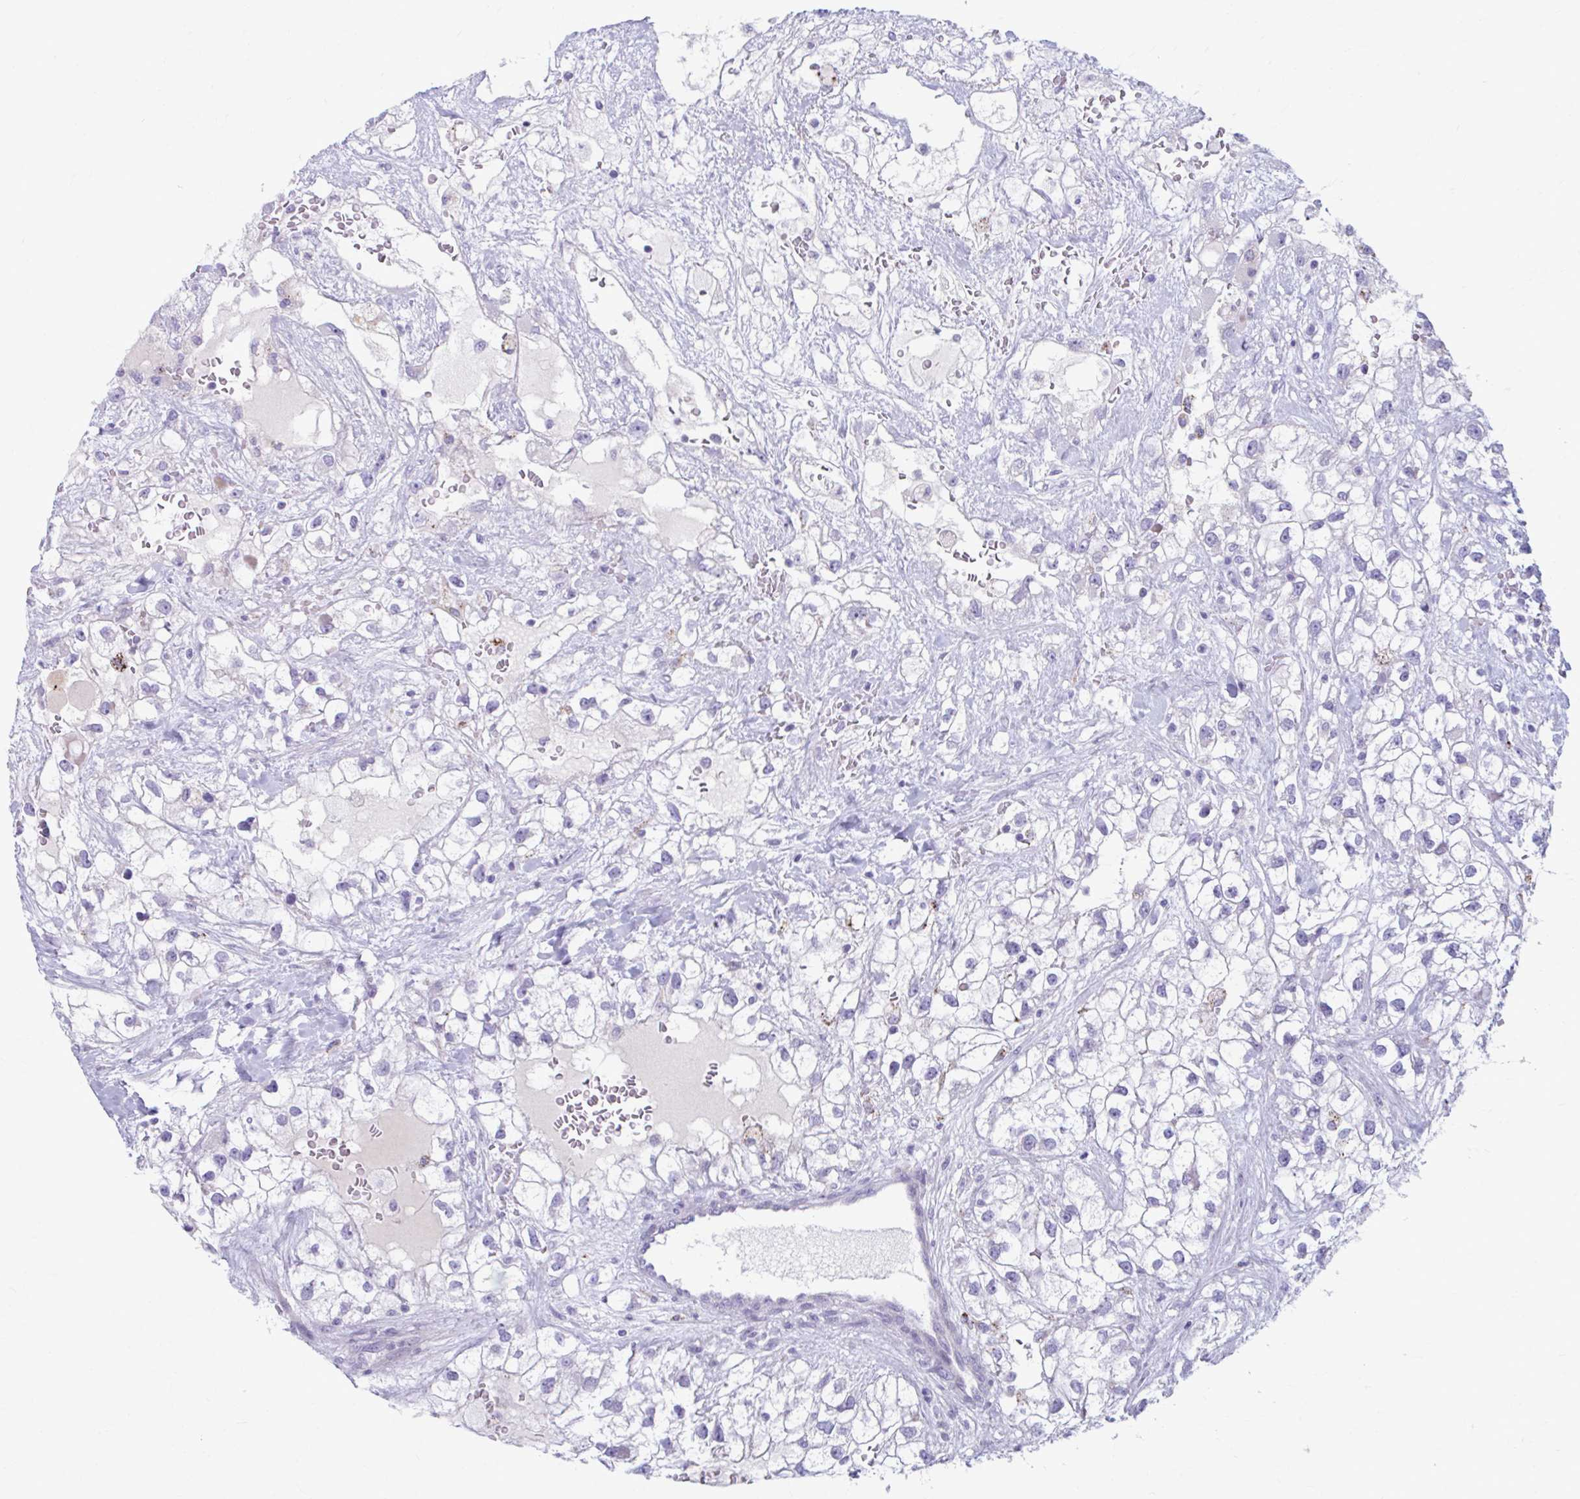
{"staining": {"intensity": "negative", "quantity": "none", "location": "none"}, "tissue": "renal cancer", "cell_type": "Tumor cells", "image_type": "cancer", "snomed": [{"axis": "morphology", "description": "Adenocarcinoma, NOS"}, {"axis": "topography", "description": "Kidney"}], "caption": "A photomicrograph of renal cancer (adenocarcinoma) stained for a protein displays no brown staining in tumor cells. (Brightfield microscopy of DAB (3,3'-diaminobenzidine) immunohistochemistry (IHC) at high magnification).", "gene": "C12orf71", "patient": {"sex": "male", "age": 59}}